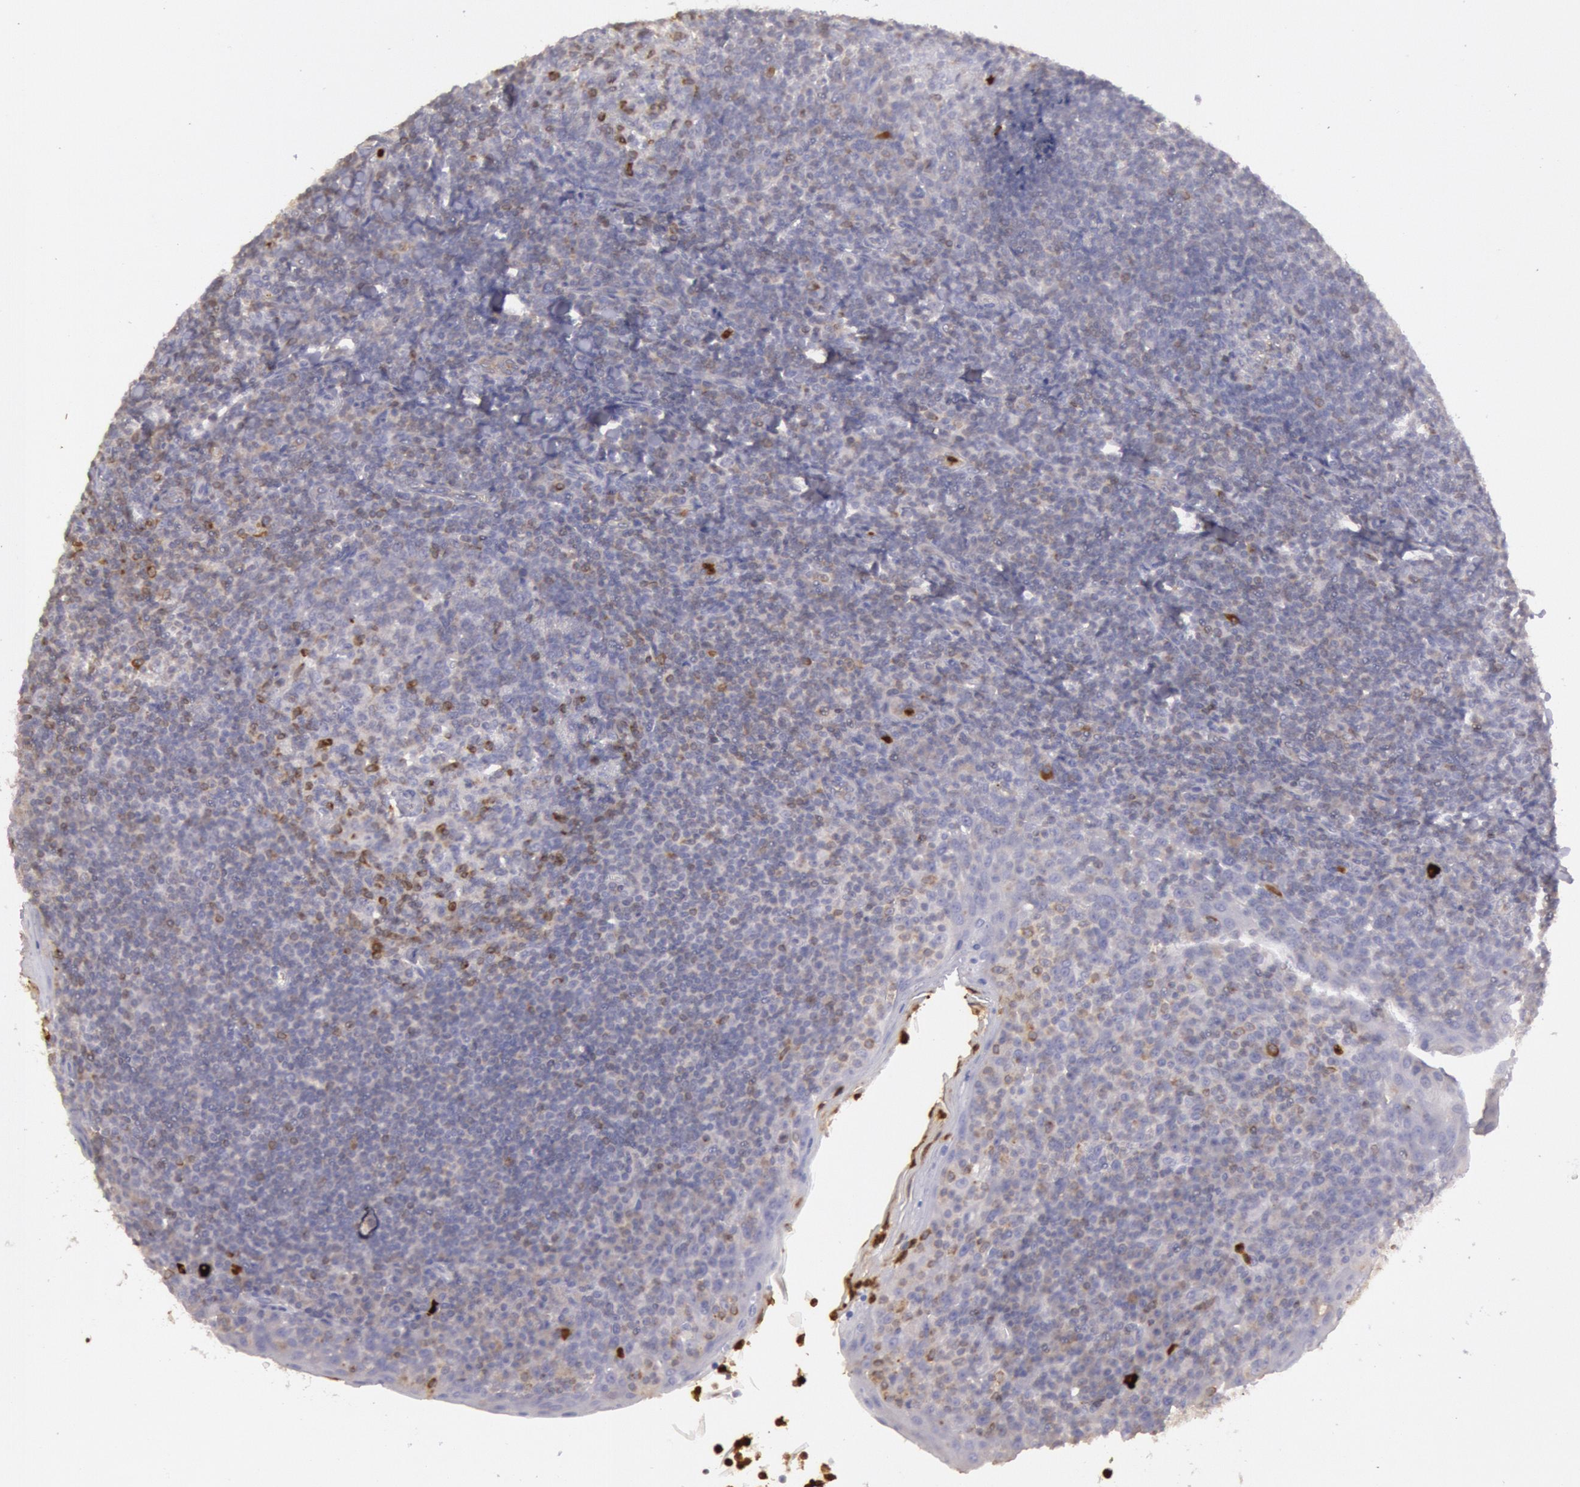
{"staining": {"intensity": "moderate", "quantity": "<25%", "location": "cytoplasmic/membranous"}, "tissue": "tonsil", "cell_type": "Germinal center cells", "image_type": "normal", "snomed": [{"axis": "morphology", "description": "Normal tissue, NOS"}, {"axis": "topography", "description": "Tonsil"}], "caption": "This photomicrograph displays normal tonsil stained with immunohistochemistry (IHC) to label a protein in brown. The cytoplasmic/membranous of germinal center cells show moderate positivity for the protein. Nuclei are counter-stained blue.", "gene": "RAB27A", "patient": {"sex": "male", "age": 31}}